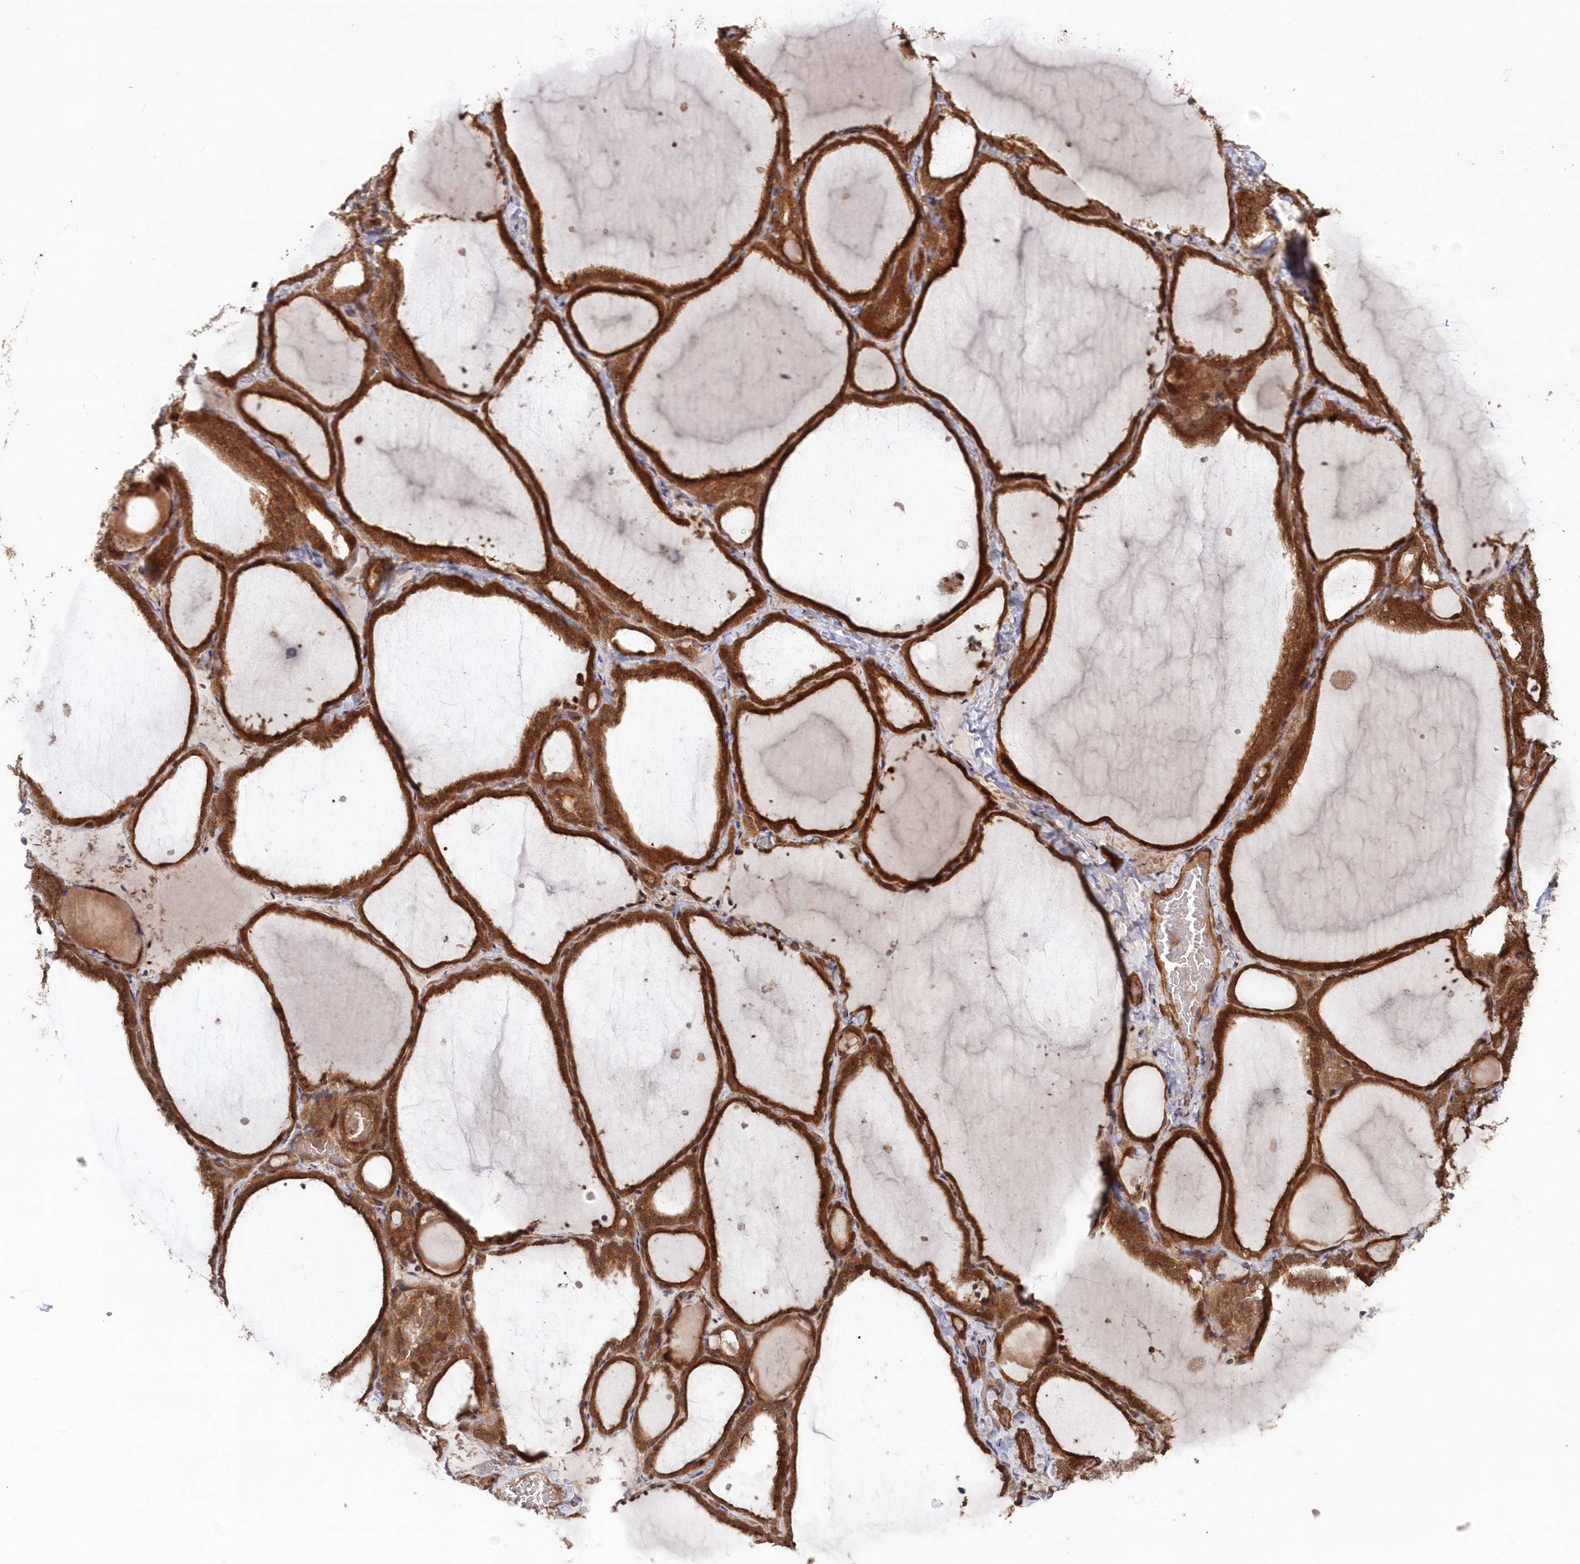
{"staining": {"intensity": "strong", "quantity": ">75%", "location": "cytoplasmic/membranous"}, "tissue": "thyroid gland", "cell_type": "Glandular cells", "image_type": "normal", "snomed": [{"axis": "morphology", "description": "Normal tissue, NOS"}, {"axis": "topography", "description": "Thyroid gland"}], "caption": "A high-resolution photomicrograph shows immunohistochemistry staining of normal thyroid gland, which shows strong cytoplasmic/membranous expression in approximately >75% of glandular cells.", "gene": "TBCA", "patient": {"sex": "female", "age": 22}}